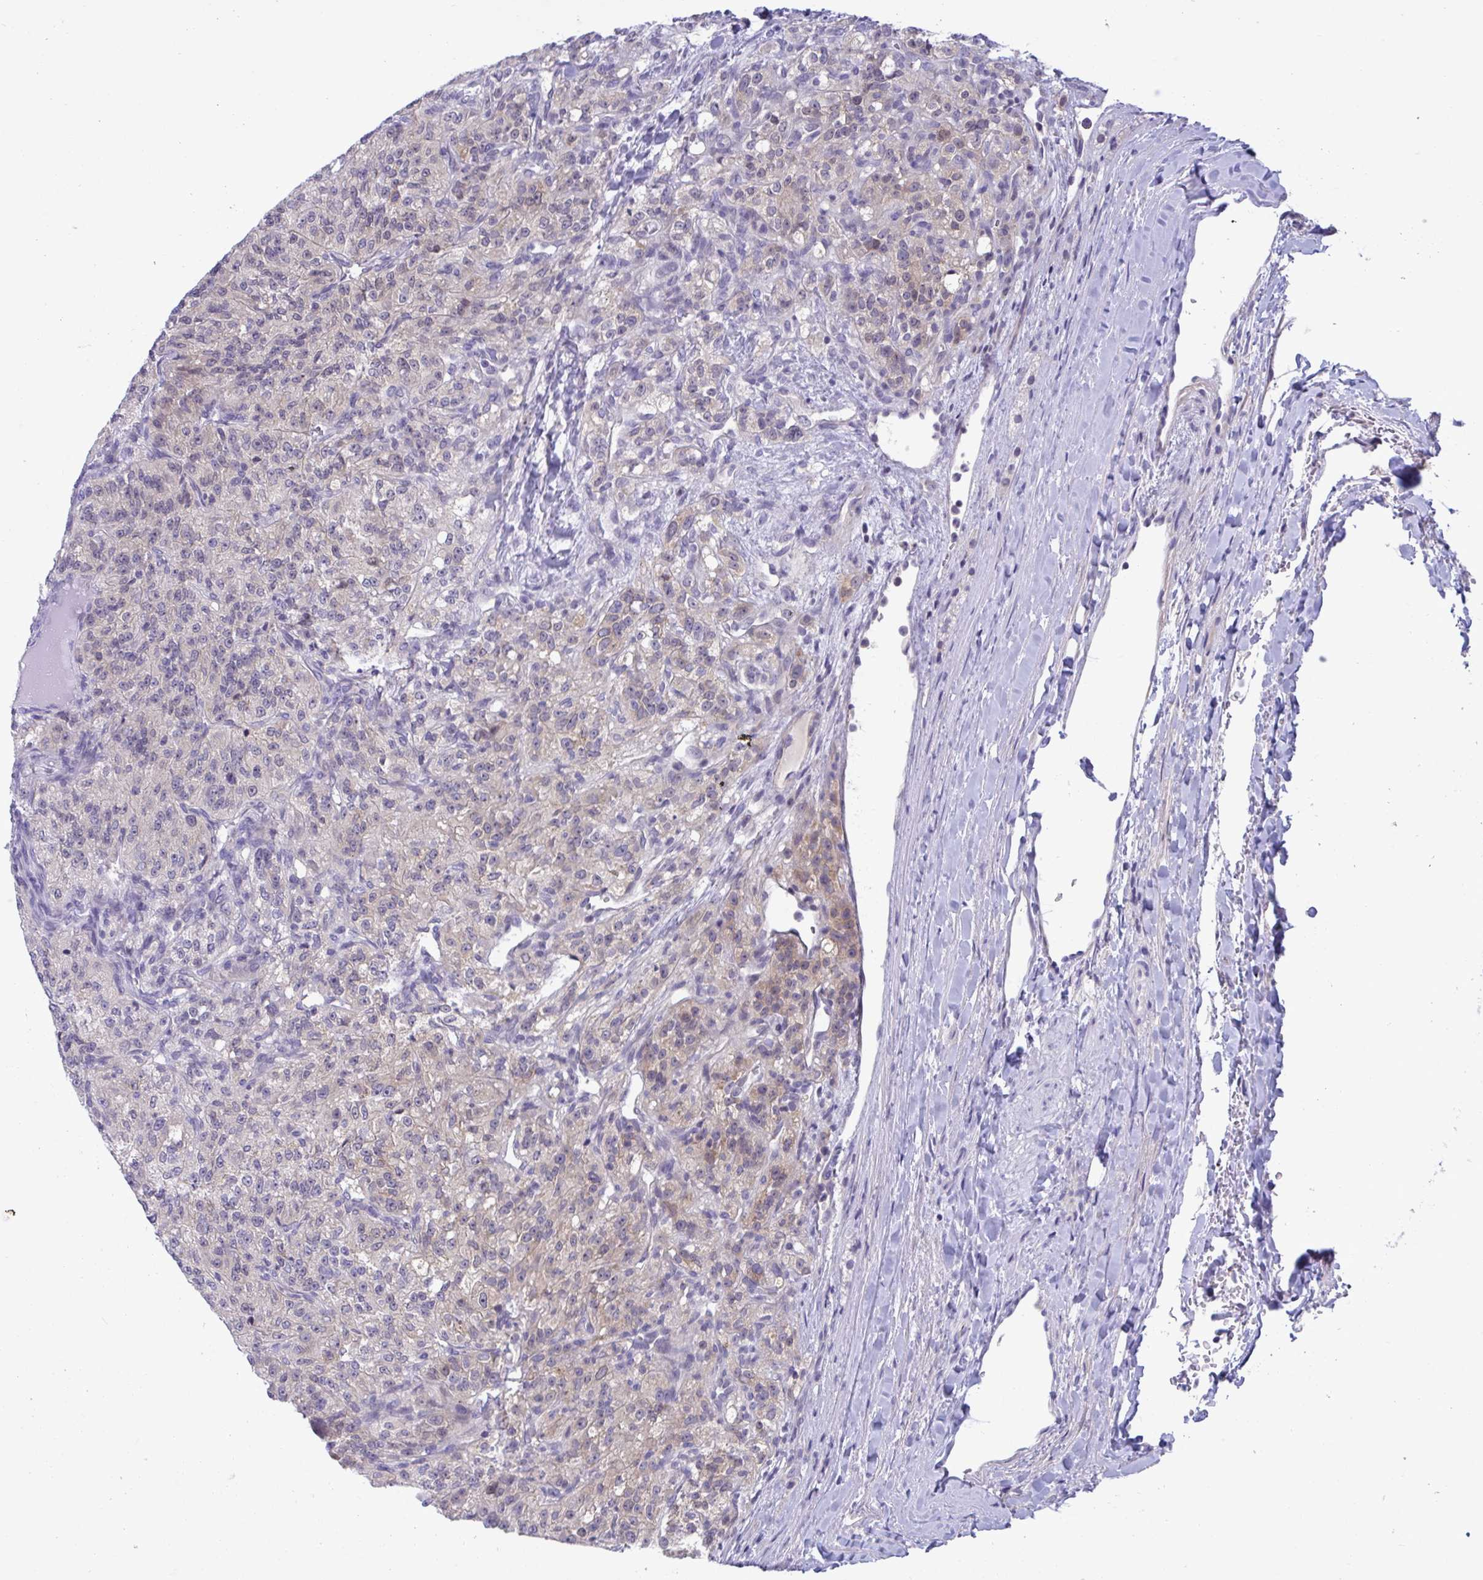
{"staining": {"intensity": "weak", "quantity": "<25%", "location": "cytoplasmic/membranous"}, "tissue": "renal cancer", "cell_type": "Tumor cells", "image_type": "cancer", "snomed": [{"axis": "morphology", "description": "Adenocarcinoma, NOS"}, {"axis": "topography", "description": "Kidney"}], "caption": "This micrograph is of adenocarcinoma (renal) stained with immunohistochemistry (IHC) to label a protein in brown with the nuclei are counter-stained blue. There is no expression in tumor cells.", "gene": "SNX11", "patient": {"sex": "female", "age": 63}}